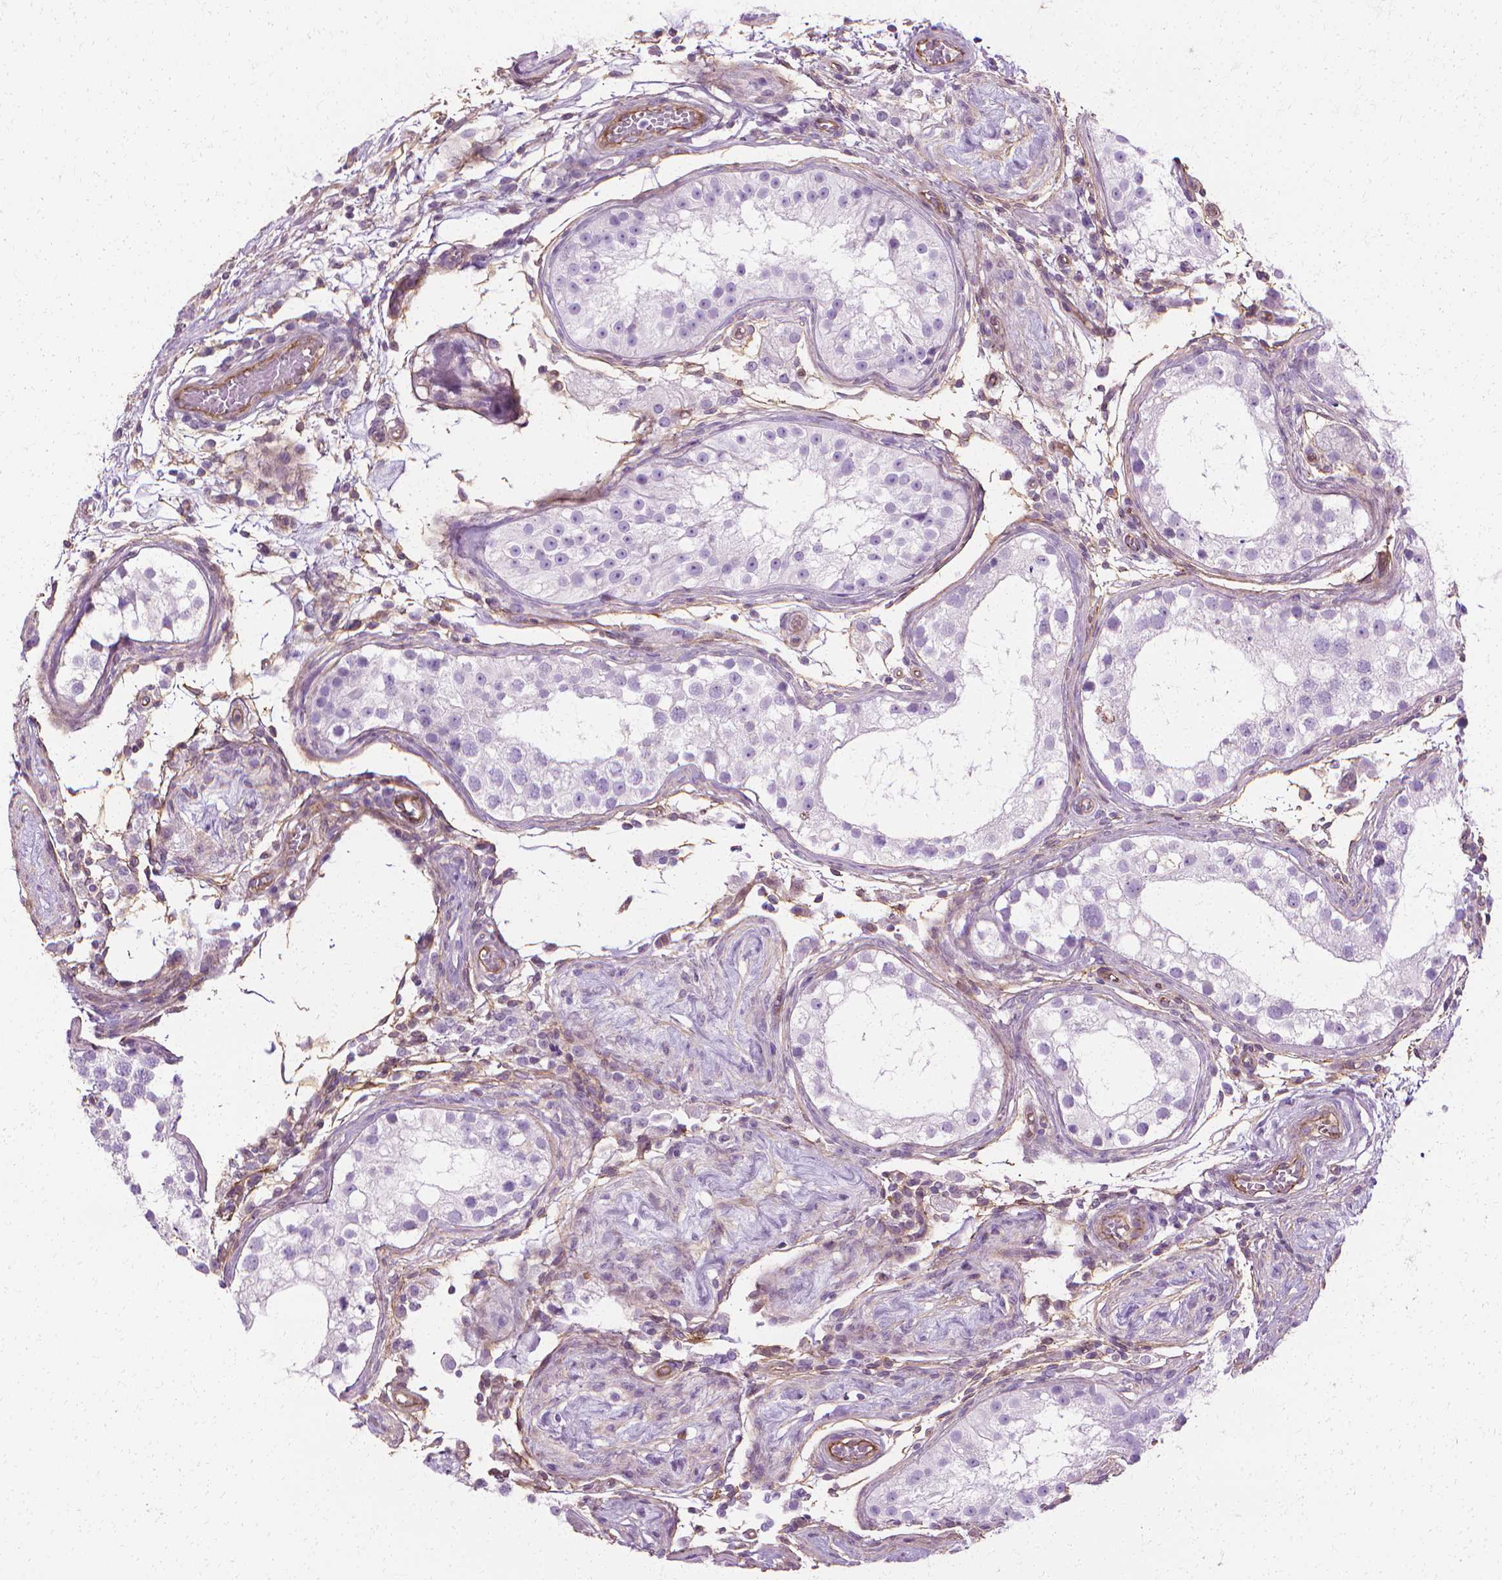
{"staining": {"intensity": "moderate", "quantity": "<25%", "location": "cytoplasmic/membranous"}, "tissue": "testis", "cell_type": "Cells in seminiferous ducts", "image_type": "normal", "snomed": [{"axis": "morphology", "description": "Normal tissue, NOS"}, {"axis": "morphology", "description": "Seminoma, NOS"}, {"axis": "topography", "description": "Testis"}], "caption": "Testis stained for a protein (brown) exhibits moderate cytoplasmic/membranous positive staining in approximately <25% of cells in seminiferous ducts.", "gene": "CFAP157", "patient": {"sex": "male", "age": 29}}